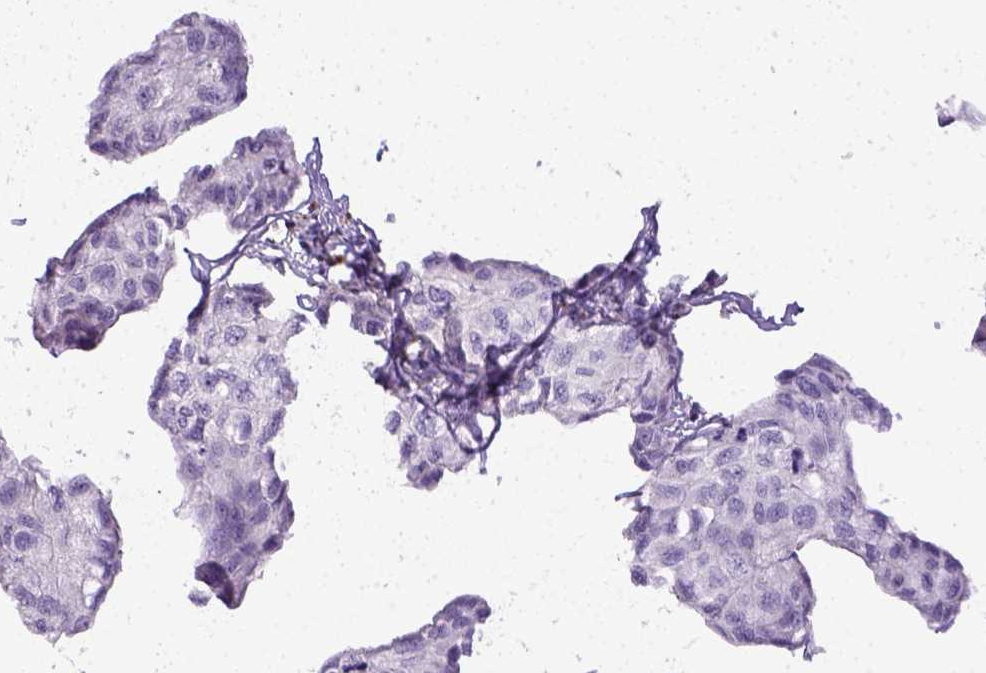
{"staining": {"intensity": "negative", "quantity": "none", "location": "none"}, "tissue": "breast cancer", "cell_type": "Tumor cells", "image_type": "cancer", "snomed": [{"axis": "morphology", "description": "Duct carcinoma"}, {"axis": "topography", "description": "Breast"}], "caption": "This is a histopathology image of immunohistochemistry staining of breast cancer (invasive ductal carcinoma), which shows no expression in tumor cells. Brightfield microscopy of immunohistochemistry stained with DAB (brown) and hematoxylin (blue), captured at high magnification.", "gene": "CD68", "patient": {"sex": "female", "age": 80}}